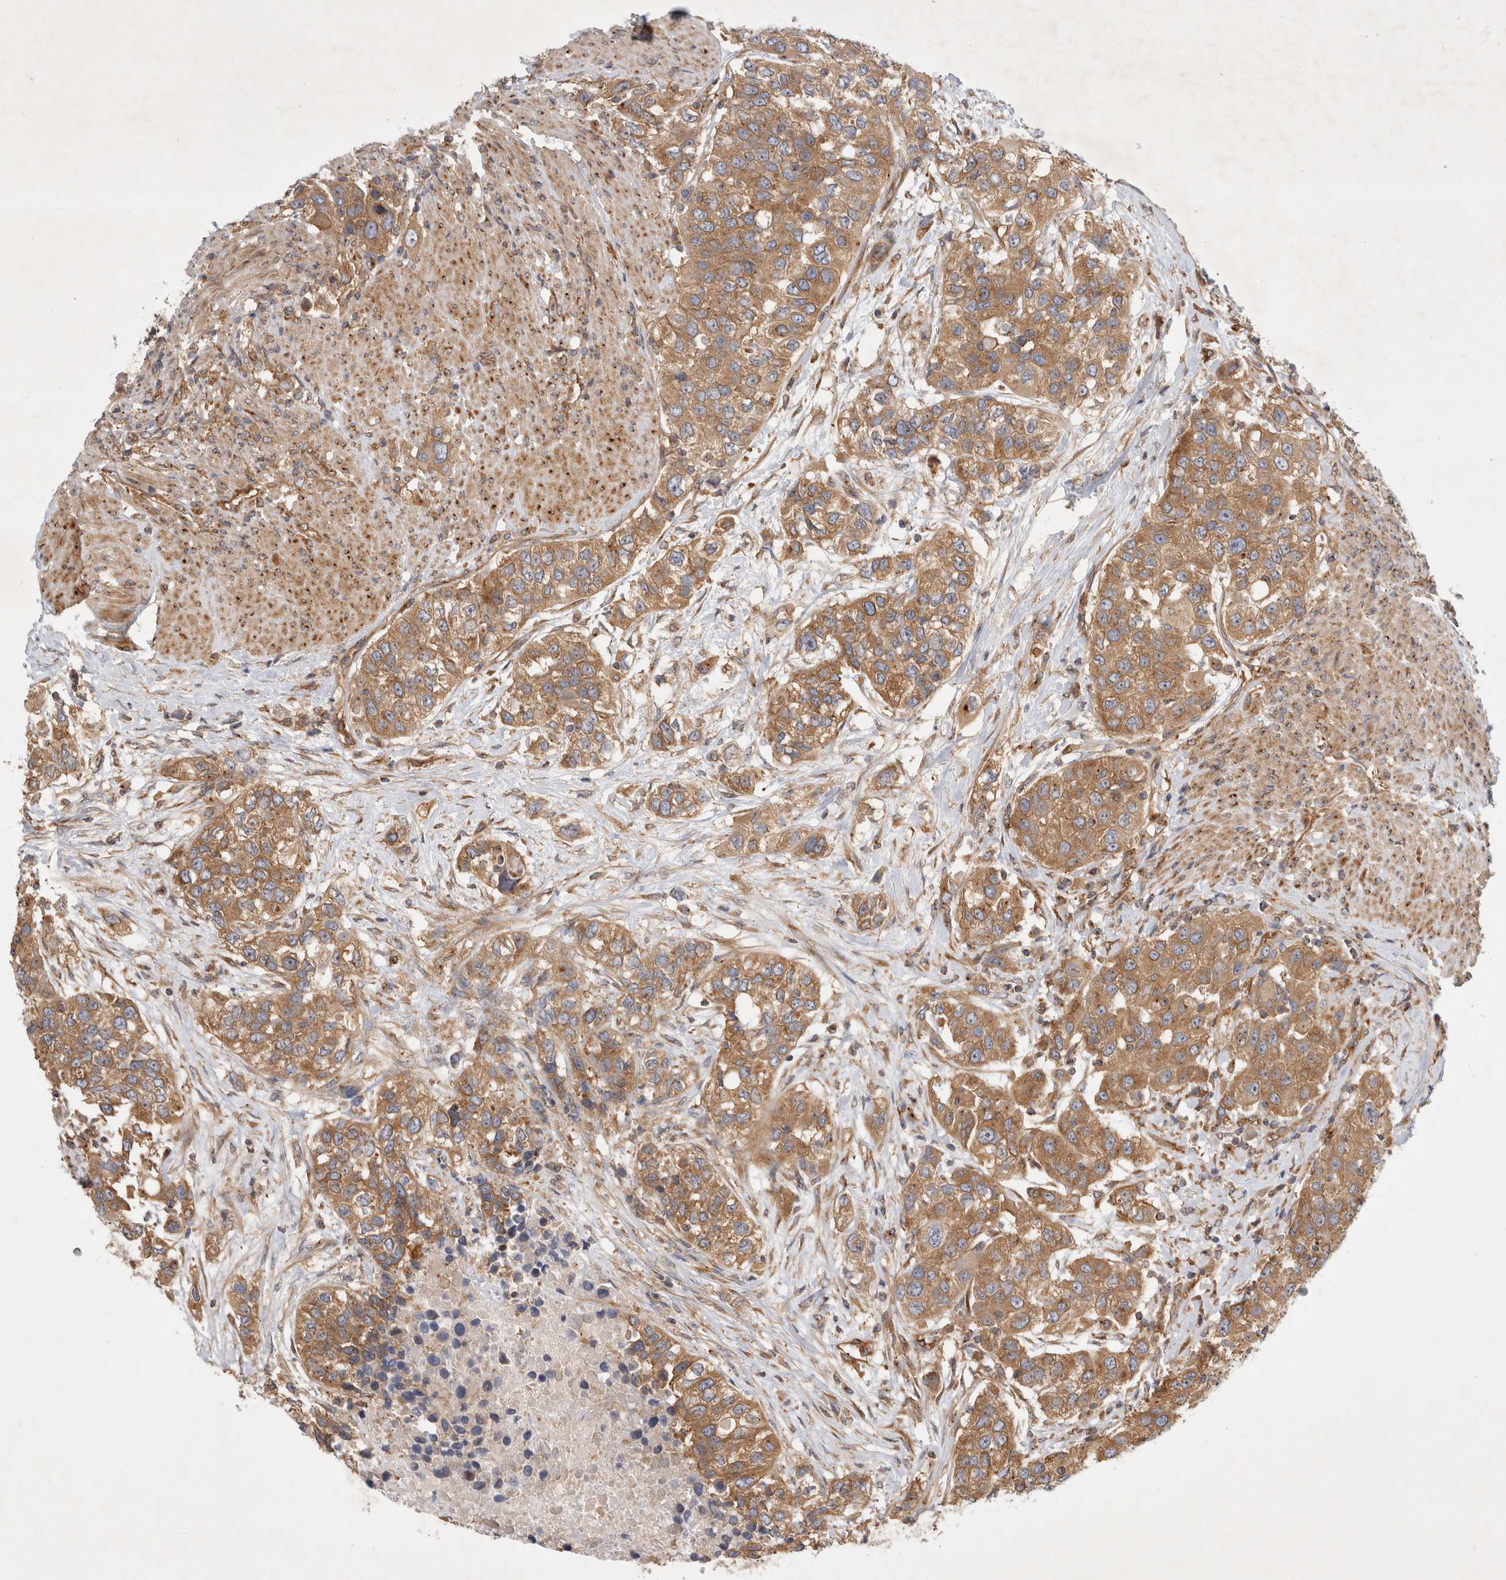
{"staining": {"intensity": "moderate", "quantity": ">75%", "location": "cytoplasmic/membranous"}, "tissue": "urothelial cancer", "cell_type": "Tumor cells", "image_type": "cancer", "snomed": [{"axis": "morphology", "description": "Urothelial carcinoma, High grade"}, {"axis": "topography", "description": "Urinary bladder"}], "caption": "Urothelial carcinoma (high-grade) stained for a protein demonstrates moderate cytoplasmic/membranous positivity in tumor cells. The staining is performed using DAB (3,3'-diaminobenzidine) brown chromogen to label protein expression. The nuclei are counter-stained blue using hematoxylin.", "gene": "GPR150", "patient": {"sex": "female", "age": 80}}